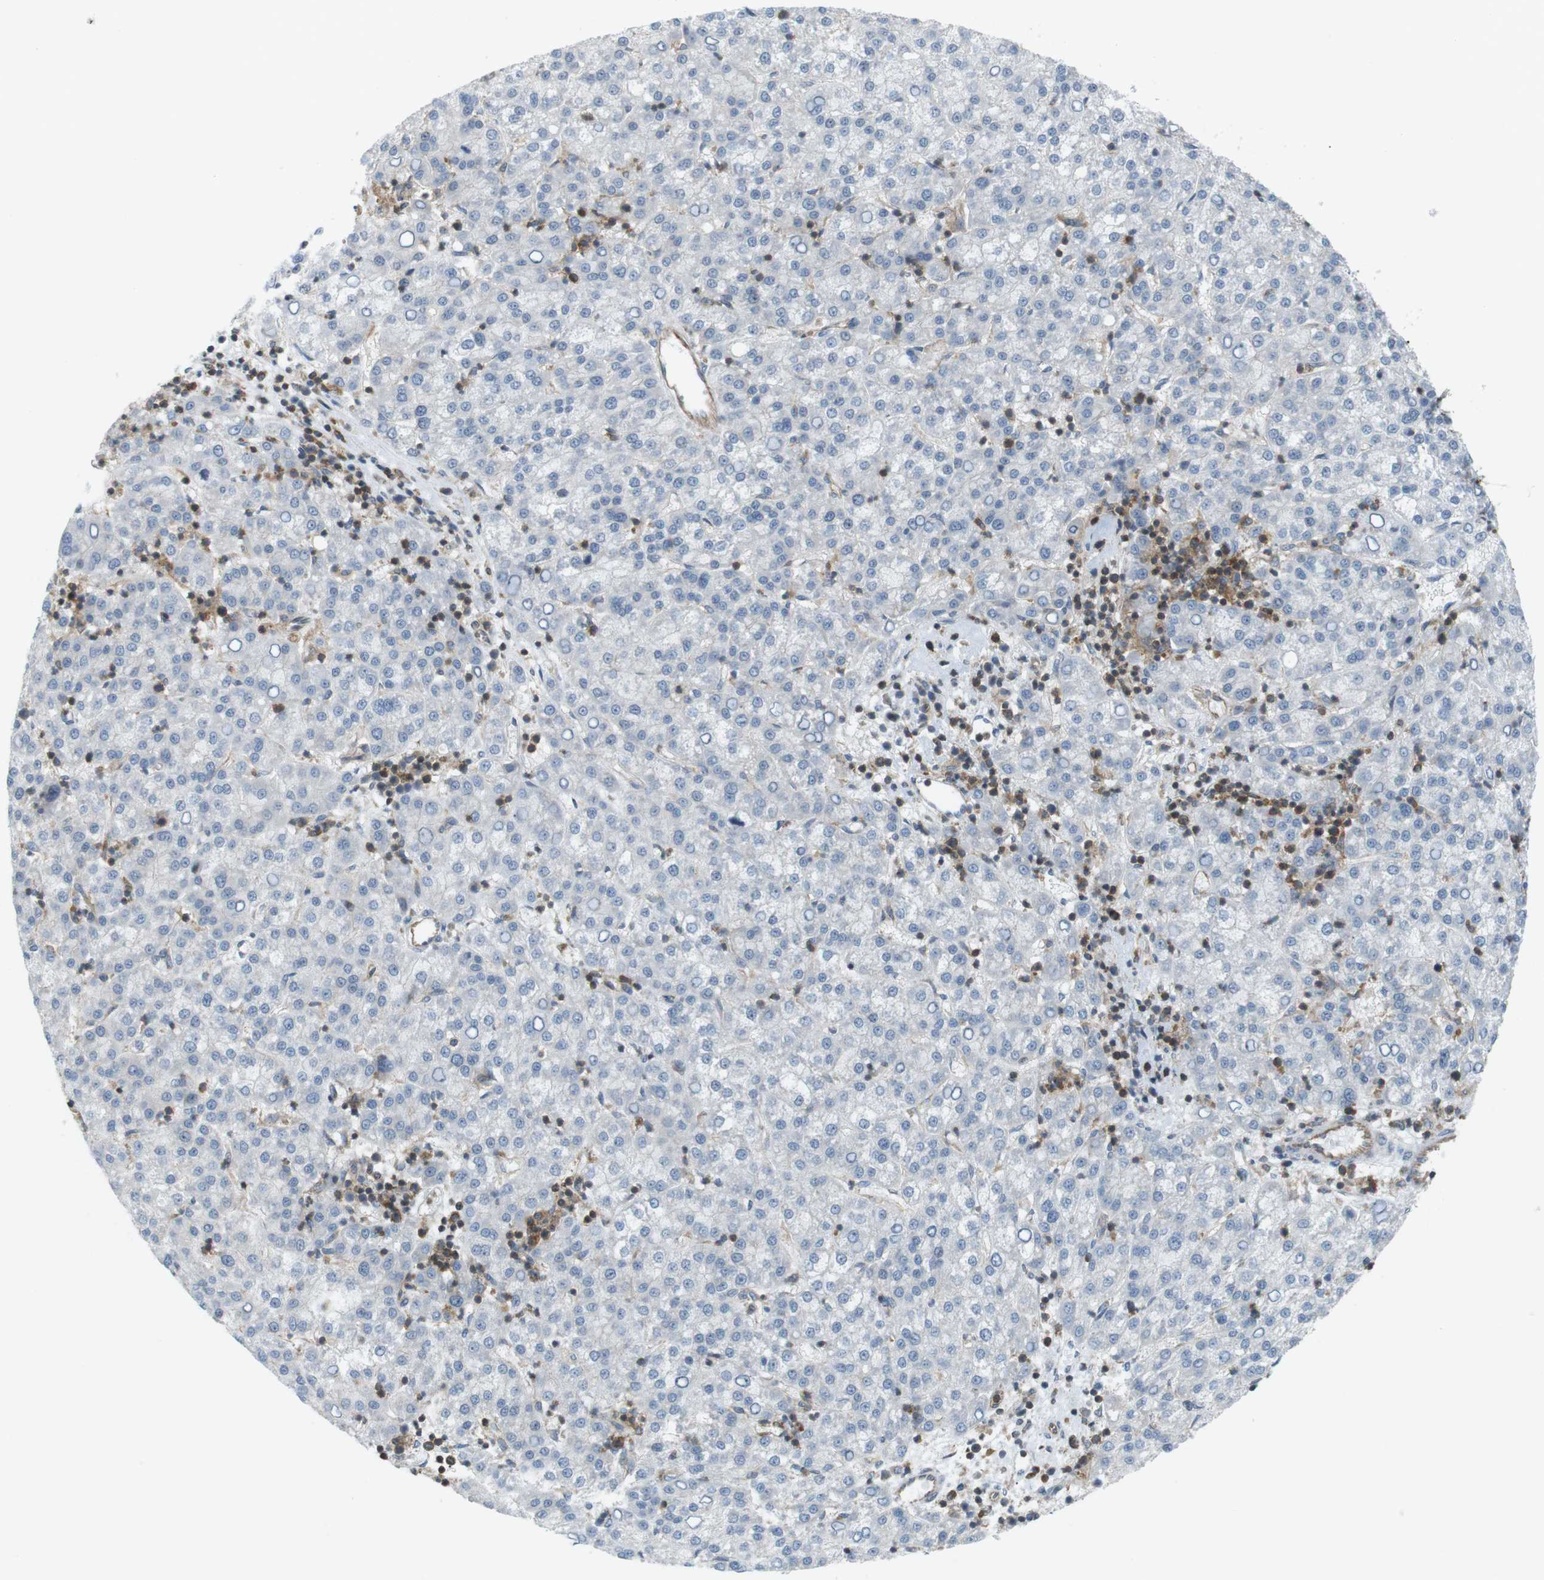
{"staining": {"intensity": "negative", "quantity": "none", "location": "none"}, "tissue": "liver cancer", "cell_type": "Tumor cells", "image_type": "cancer", "snomed": [{"axis": "morphology", "description": "Carcinoma, Hepatocellular, NOS"}, {"axis": "topography", "description": "Liver"}], "caption": "This is an IHC micrograph of liver cancer. There is no positivity in tumor cells.", "gene": "FLII", "patient": {"sex": "female", "age": 58}}